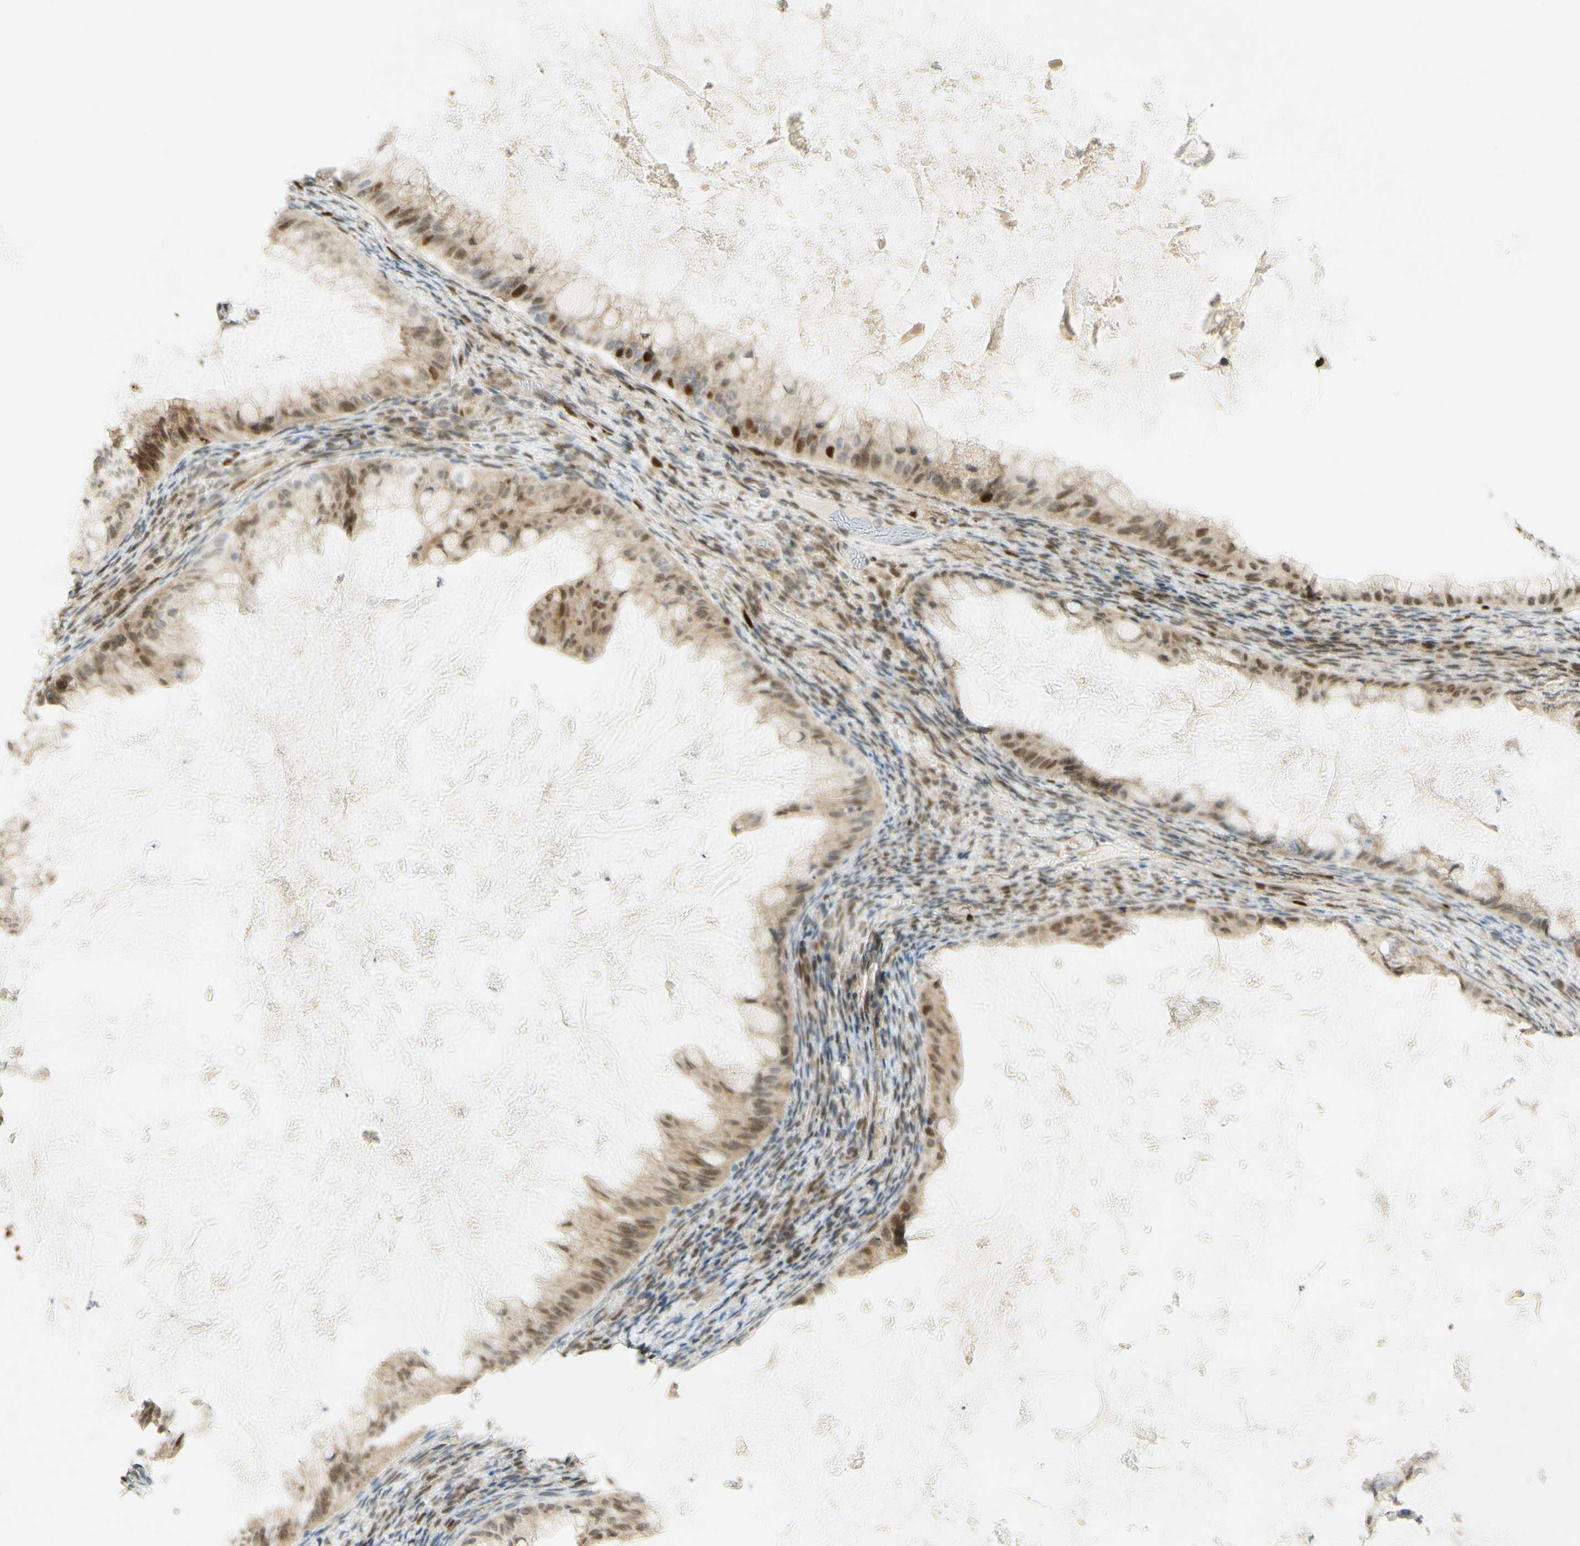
{"staining": {"intensity": "strong", "quantity": "25%-75%", "location": "nuclear"}, "tissue": "ovarian cancer", "cell_type": "Tumor cells", "image_type": "cancer", "snomed": [{"axis": "morphology", "description": "Cystadenocarcinoma, mucinous, NOS"}, {"axis": "topography", "description": "Ovary"}], "caption": "This is an image of immunohistochemistry staining of ovarian cancer (mucinous cystadenocarcinoma), which shows strong expression in the nuclear of tumor cells.", "gene": "E2F1", "patient": {"sex": "female", "age": 61}}